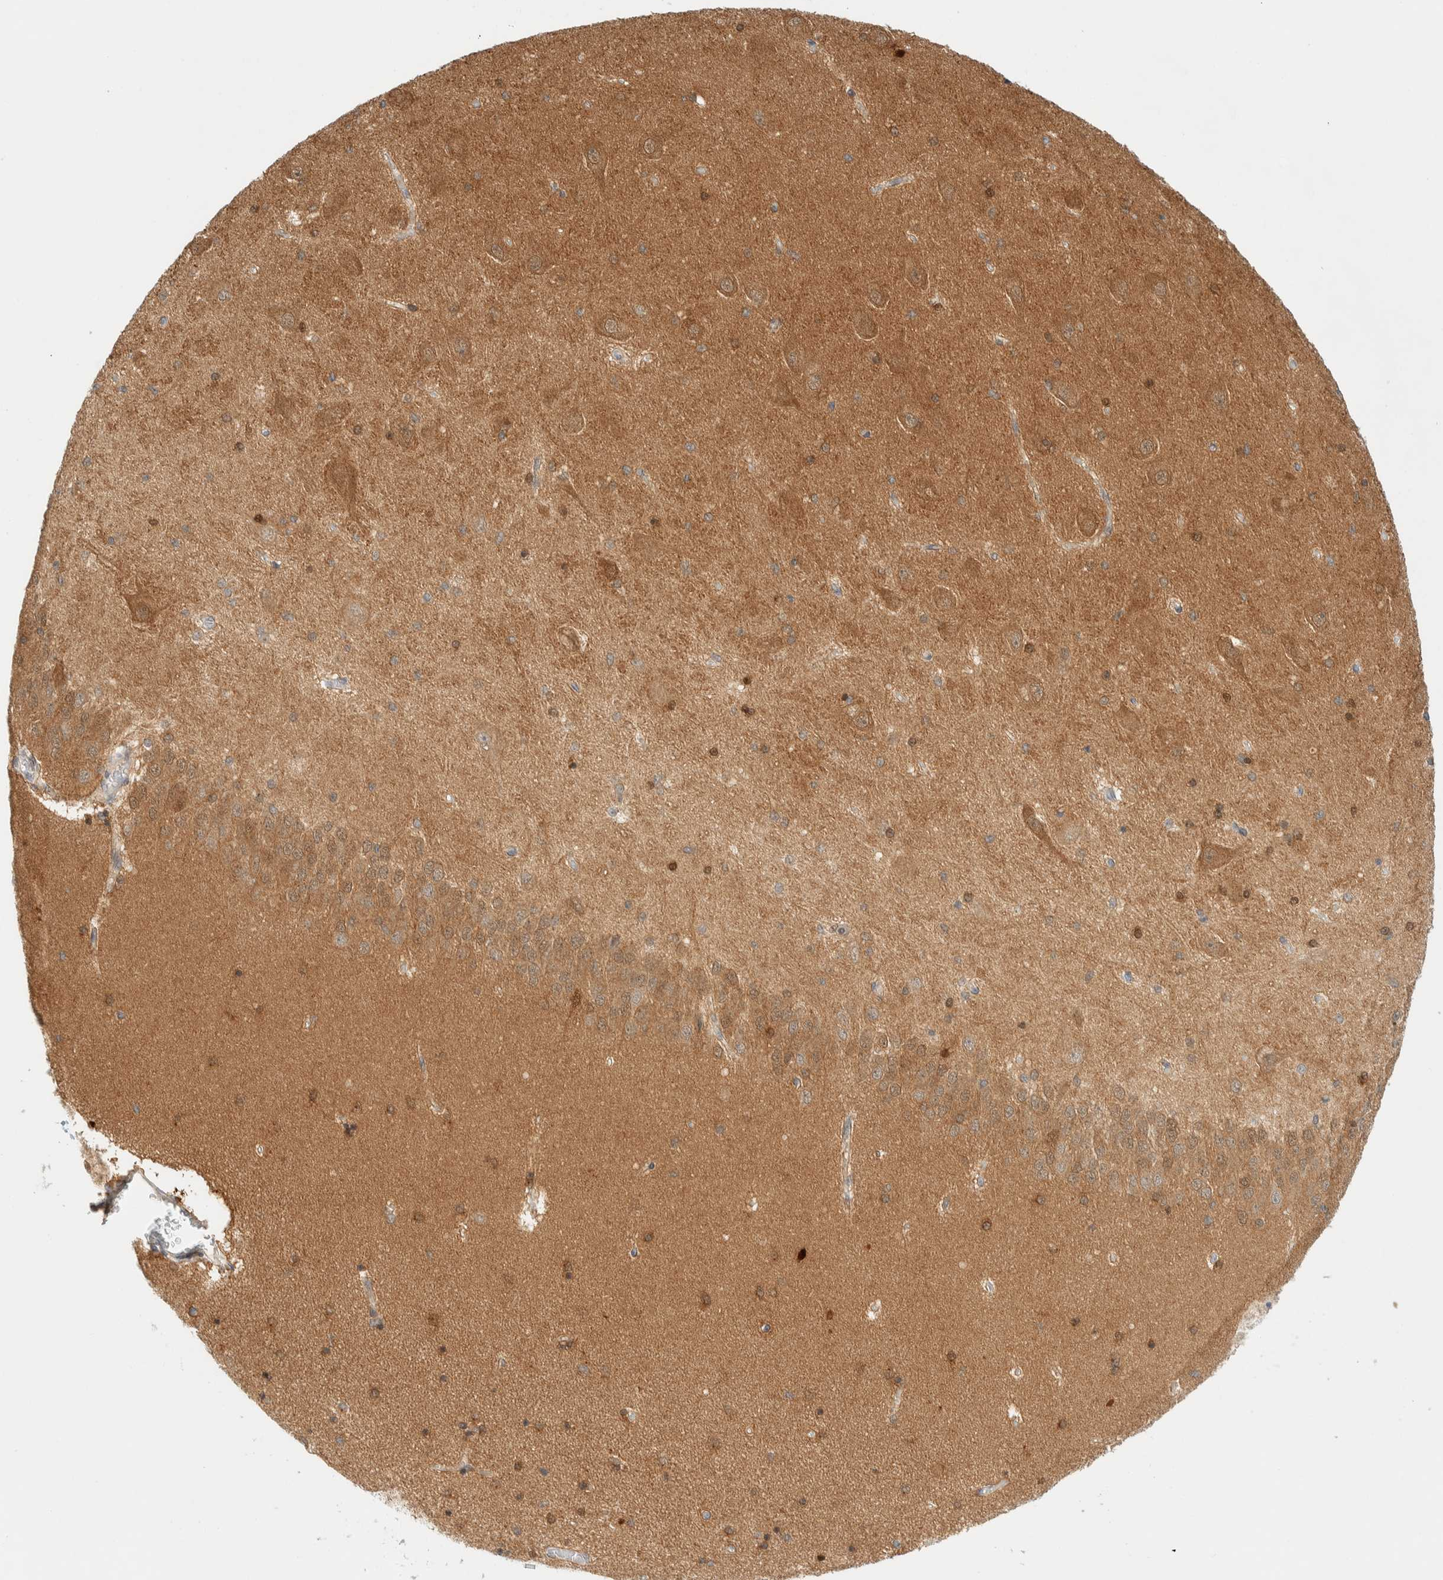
{"staining": {"intensity": "moderate", "quantity": "<25%", "location": "cytoplasmic/membranous"}, "tissue": "hippocampus", "cell_type": "Glial cells", "image_type": "normal", "snomed": [{"axis": "morphology", "description": "Normal tissue, NOS"}, {"axis": "topography", "description": "Hippocampus"}], "caption": "Approximately <25% of glial cells in unremarkable human hippocampus exhibit moderate cytoplasmic/membranous protein staining as visualized by brown immunohistochemical staining.", "gene": "PCYT2", "patient": {"sex": "female", "age": 54}}